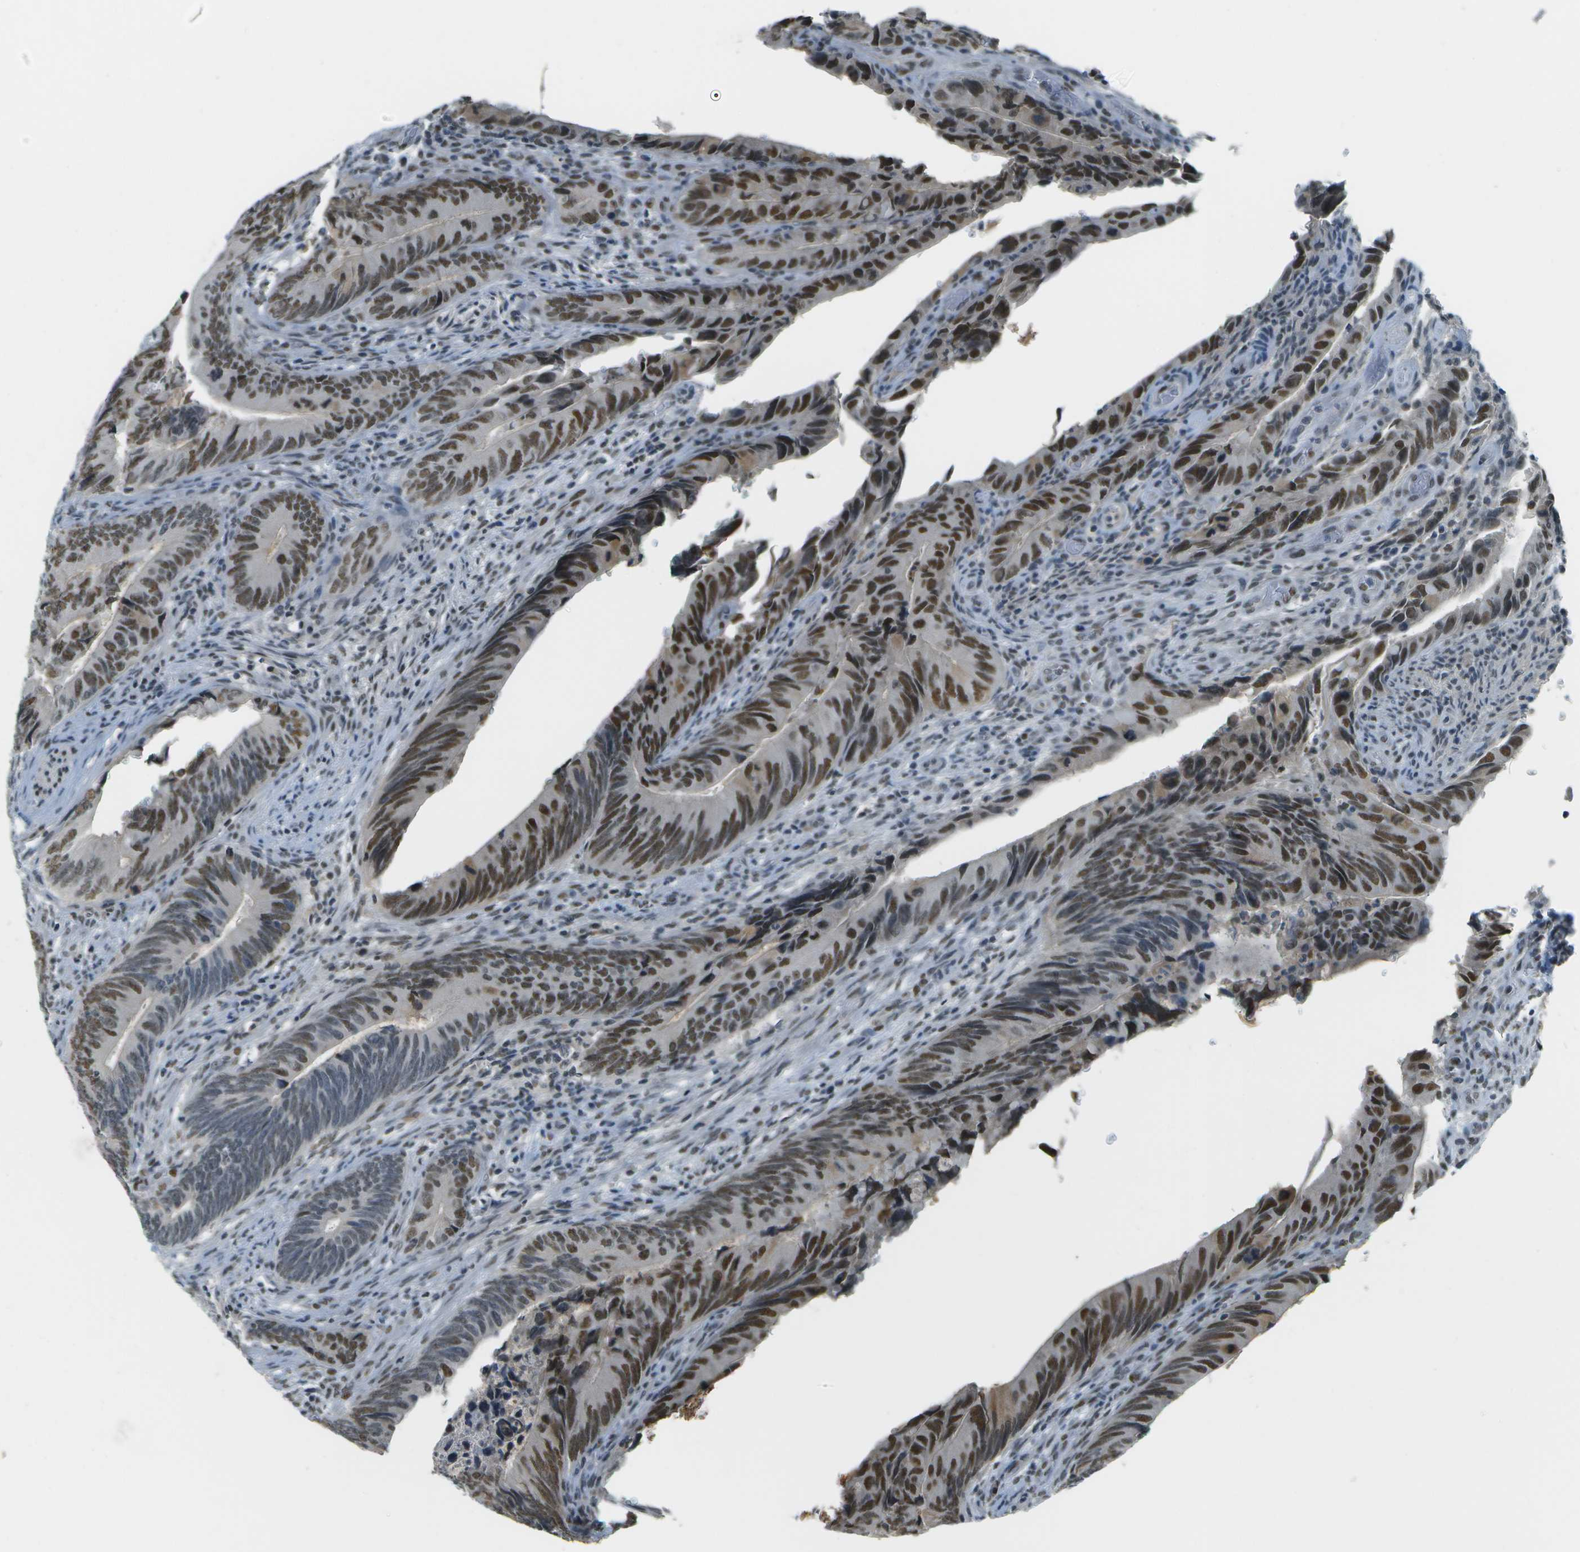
{"staining": {"intensity": "strong", "quantity": "25%-75%", "location": "nuclear"}, "tissue": "colorectal cancer", "cell_type": "Tumor cells", "image_type": "cancer", "snomed": [{"axis": "morphology", "description": "Normal tissue, NOS"}, {"axis": "morphology", "description": "Adenocarcinoma, NOS"}, {"axis": "topography", "description": "Colon"}], "caption": "Immunohistochemistry staining of adenocarcinoma (colorectal), which displays high levels of strong nuclear positivity in about 25%-75% of tumor cells indicating strong nuclear protein positivity. The staining was performed using DAB (3,3'-diaminobenzidine) (brown) for protein detection and nuclei were counterstained in hematoxylin (blue).", "gene": "CBX5", "patient": {"sex": "male", "age": 56}}